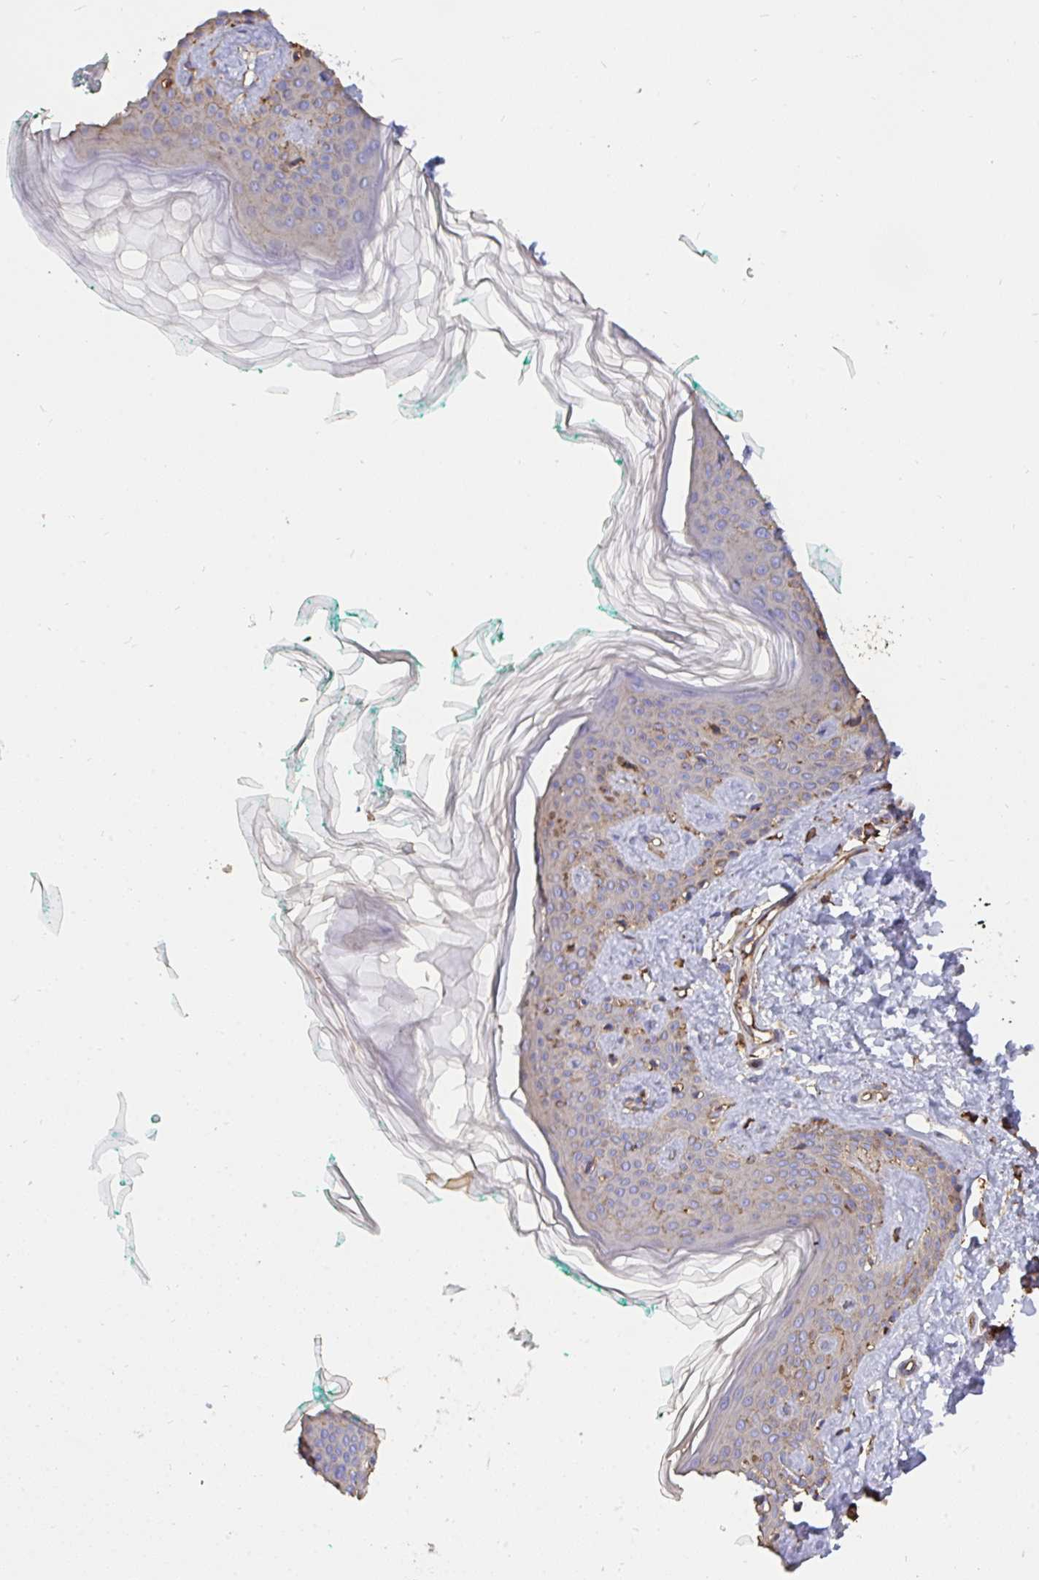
{"staining": {"intensity": "moderate", "quantity": "25%-75%", "location": "cytoplasmic/membranous"}, "tissue": "skin", "cell_type": "Fibroblasts", "image_type": "normal", "snomed": [{"axis": "morphology", "description": "Normal tissue, NOS"}, {"axis": "topography", "description": "Skin"}, {"axis": "topography", "description": "Peripheral nerve tissue"}], "caption": "Protein staining shows moderate cytoplasmic/membranous staining in approximately 25%-75% of fibroblasts in unremarkable skin. Using DAB (3,3'-diaminobenzidine) (brown) and hematoxylin (blue) stains, captured at high magnification using brightfield microscopy.", "gene": "CFL1", "patient": {"sex": "female", "age": 45}}